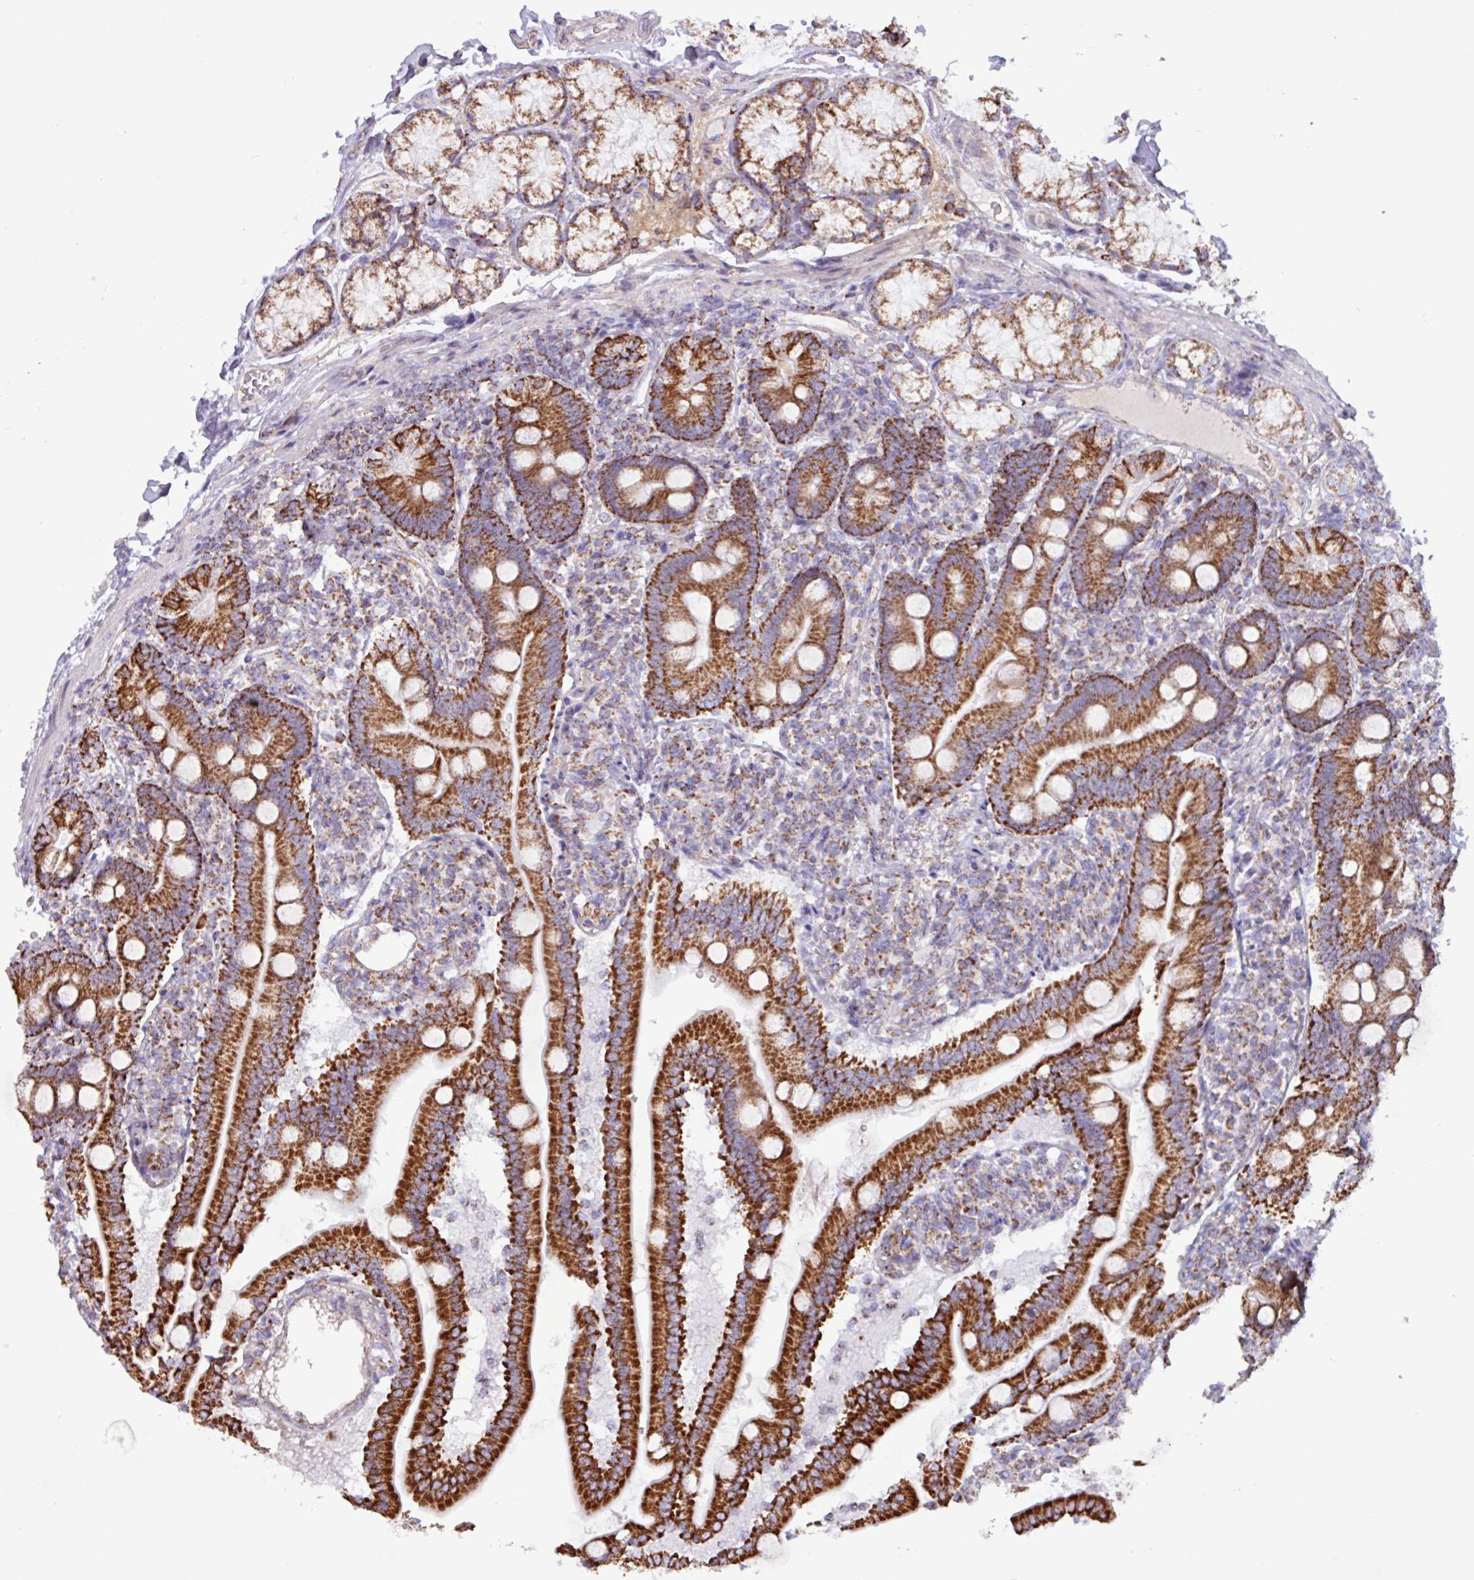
{"staining": {"intensity": "strong", "quantity": ">75%", "location": "cytoplasmic/membranous"}, "tissue": "duodenum", "cell_type": "Glandular cells", "image_type": "normal", "snomed": [{"axis": "morphology", "description": "Normal tissue, NOS"}, {"axis": "topography", "description": "Duodenum"}], "caption": "High-magnification brightfield microscopy of normal duodenum stained with DAB (brown) and counterstained with hematoxylin (blue). glandular cells exhibit strong cytoplasmic/membranous expression is identified in about>75% of cells. (brown staining indicates protein expression, while blue staining denotes nuclei).", "gene": "RTL3", "patient": {"sex": "female", "age": 67}}